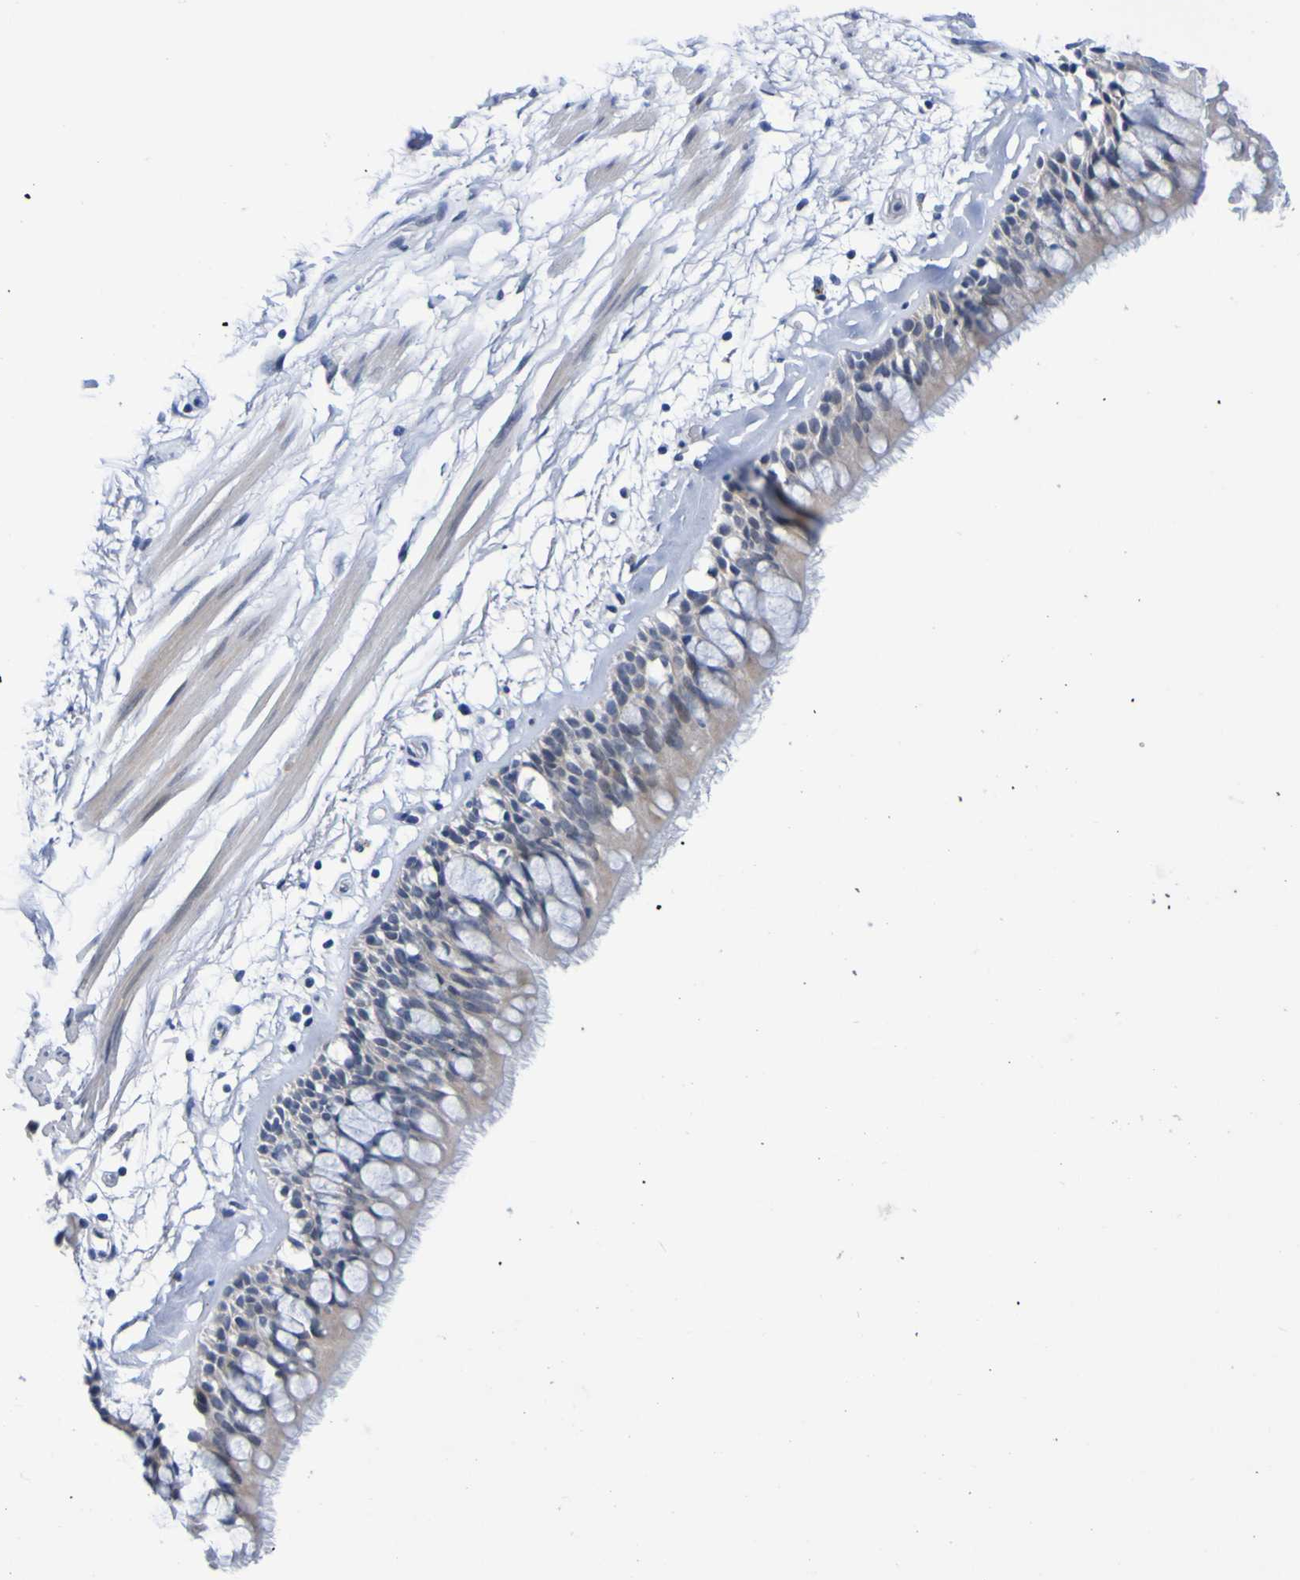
{"staining": {"intensity": "weak", "quantity": ">75%", "location": "cytoplasmic/membranous"}, "tissue": "bronchus", "cell_type": "Respiratory epithelial cells", "image_type": "normal", "snomed": [{"axis": "morphology", "description": "Normal tissue, NOS"}, {"axis": "morphology", "description": "Adenocarcinoma, NOS"}, {"axis": "topography", "description": "Bronchus"}, {"axis": "topography", "description": "Lung"}], "caption": "This image demonstrates benign bronchus stained with immunohistochemistry to label a protein in brown. The cytoplasmic/membranous of respiratory epithelial cells show weak positivity for the protein. Nuclei are counter-stained blue.", "gene": "VMA21", "patient": {"sex": "female", "age": 54}}